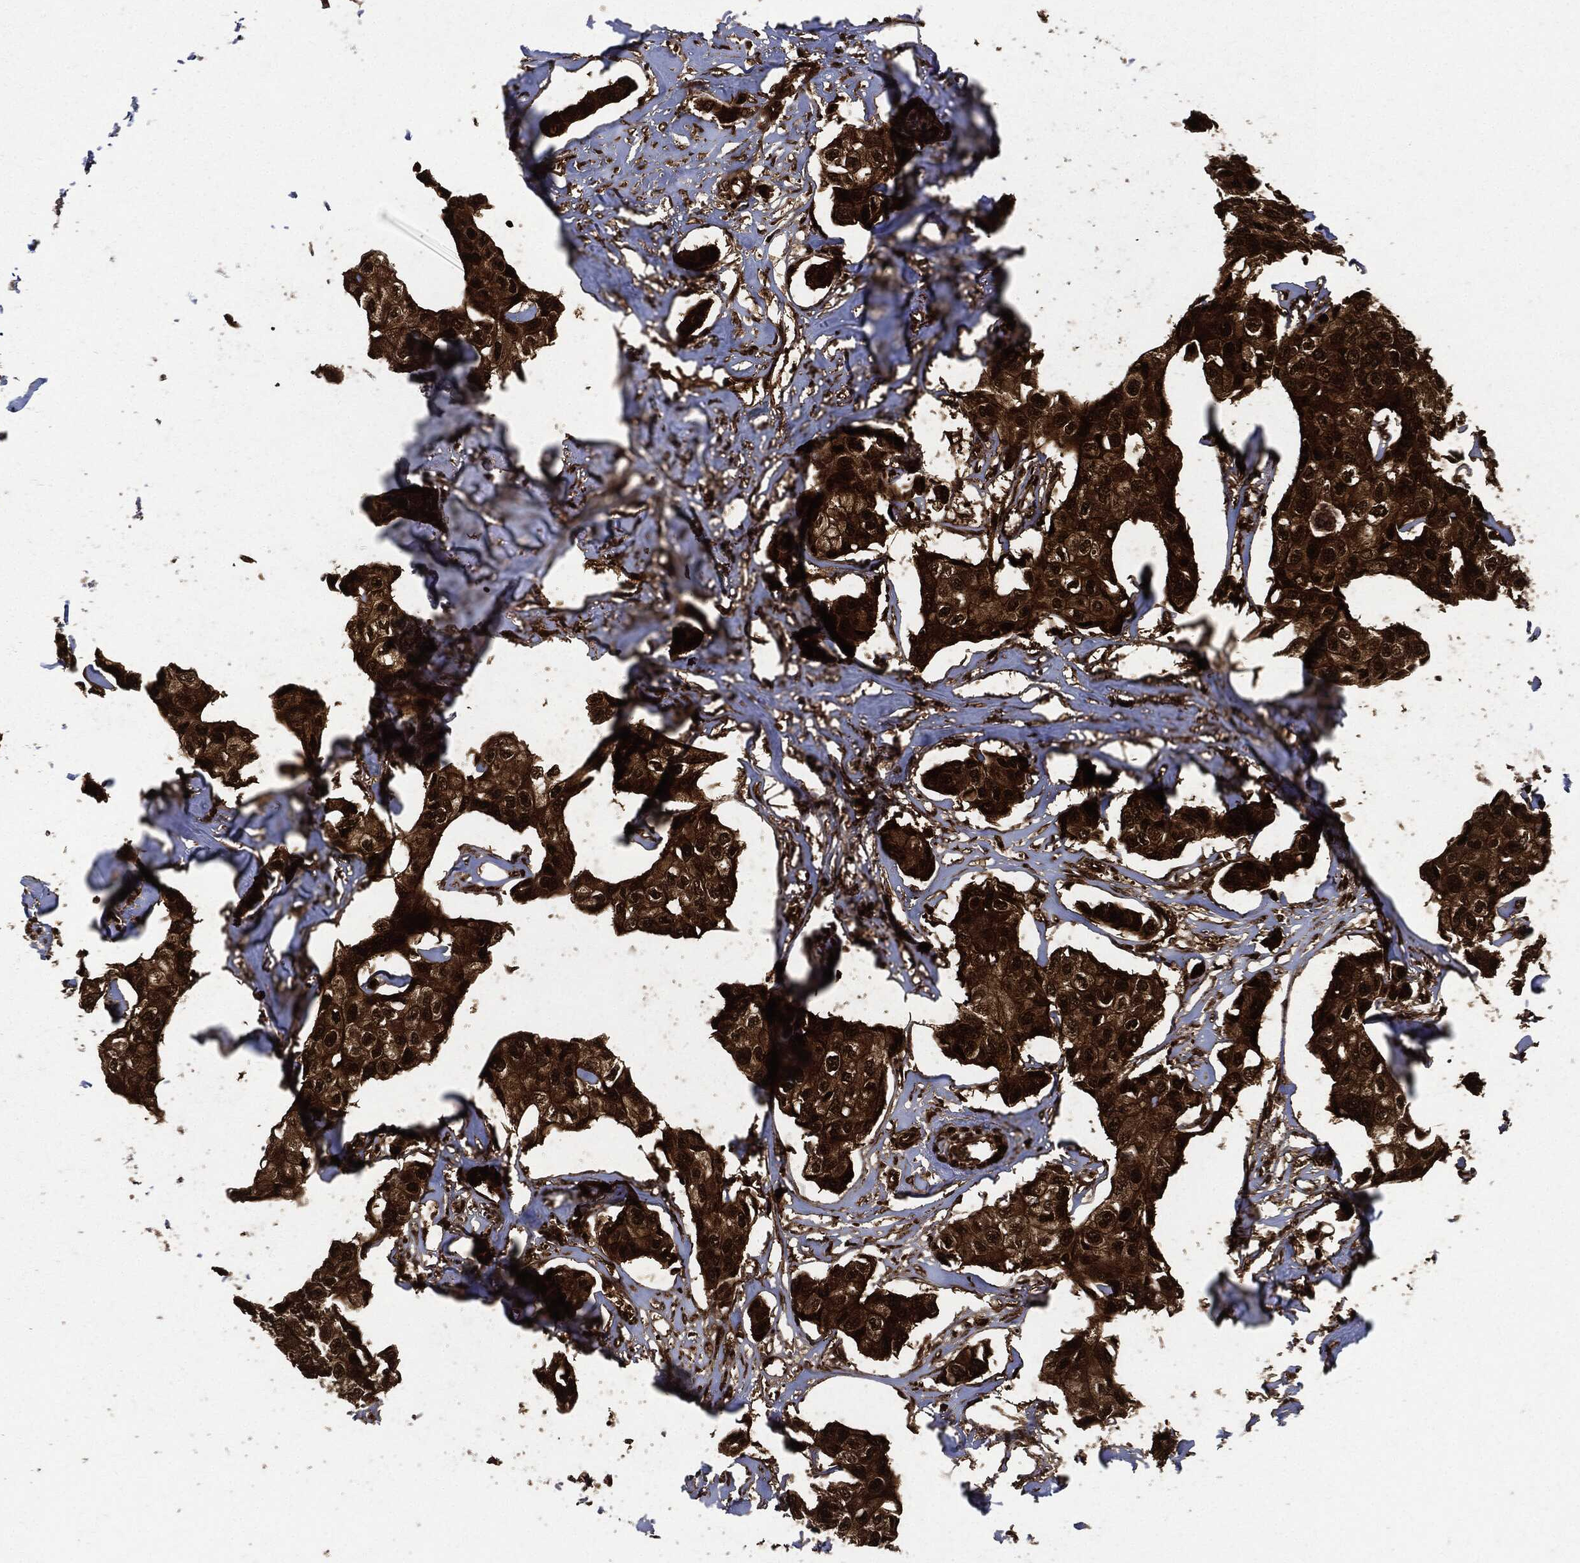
{"staining": {"intensity": "strong", "quantity": ">75%", "location": "cytoplasmic/membranous"}, "tissue": "breast cancer", "cell_type": "Tumor cells", "image_type": "cancer", "snomed": [{"axis": "morphology", "description": "Duct carcinoma"}, {"axis": "topography", "description": "Breast"}], "caption": "IHC photomicrograph of neoplastic tissue: breast cancer (infiltrating ductal carcinoma) stained using IHC reveals high levels of strong protein expression localized specifically in the cytoplasmic/membranous of tumor cells, appearing as a cytoplasmic/membranous brown color.", "gene": "YWHAB", "patient": {"sex": "female", "age": 80}}